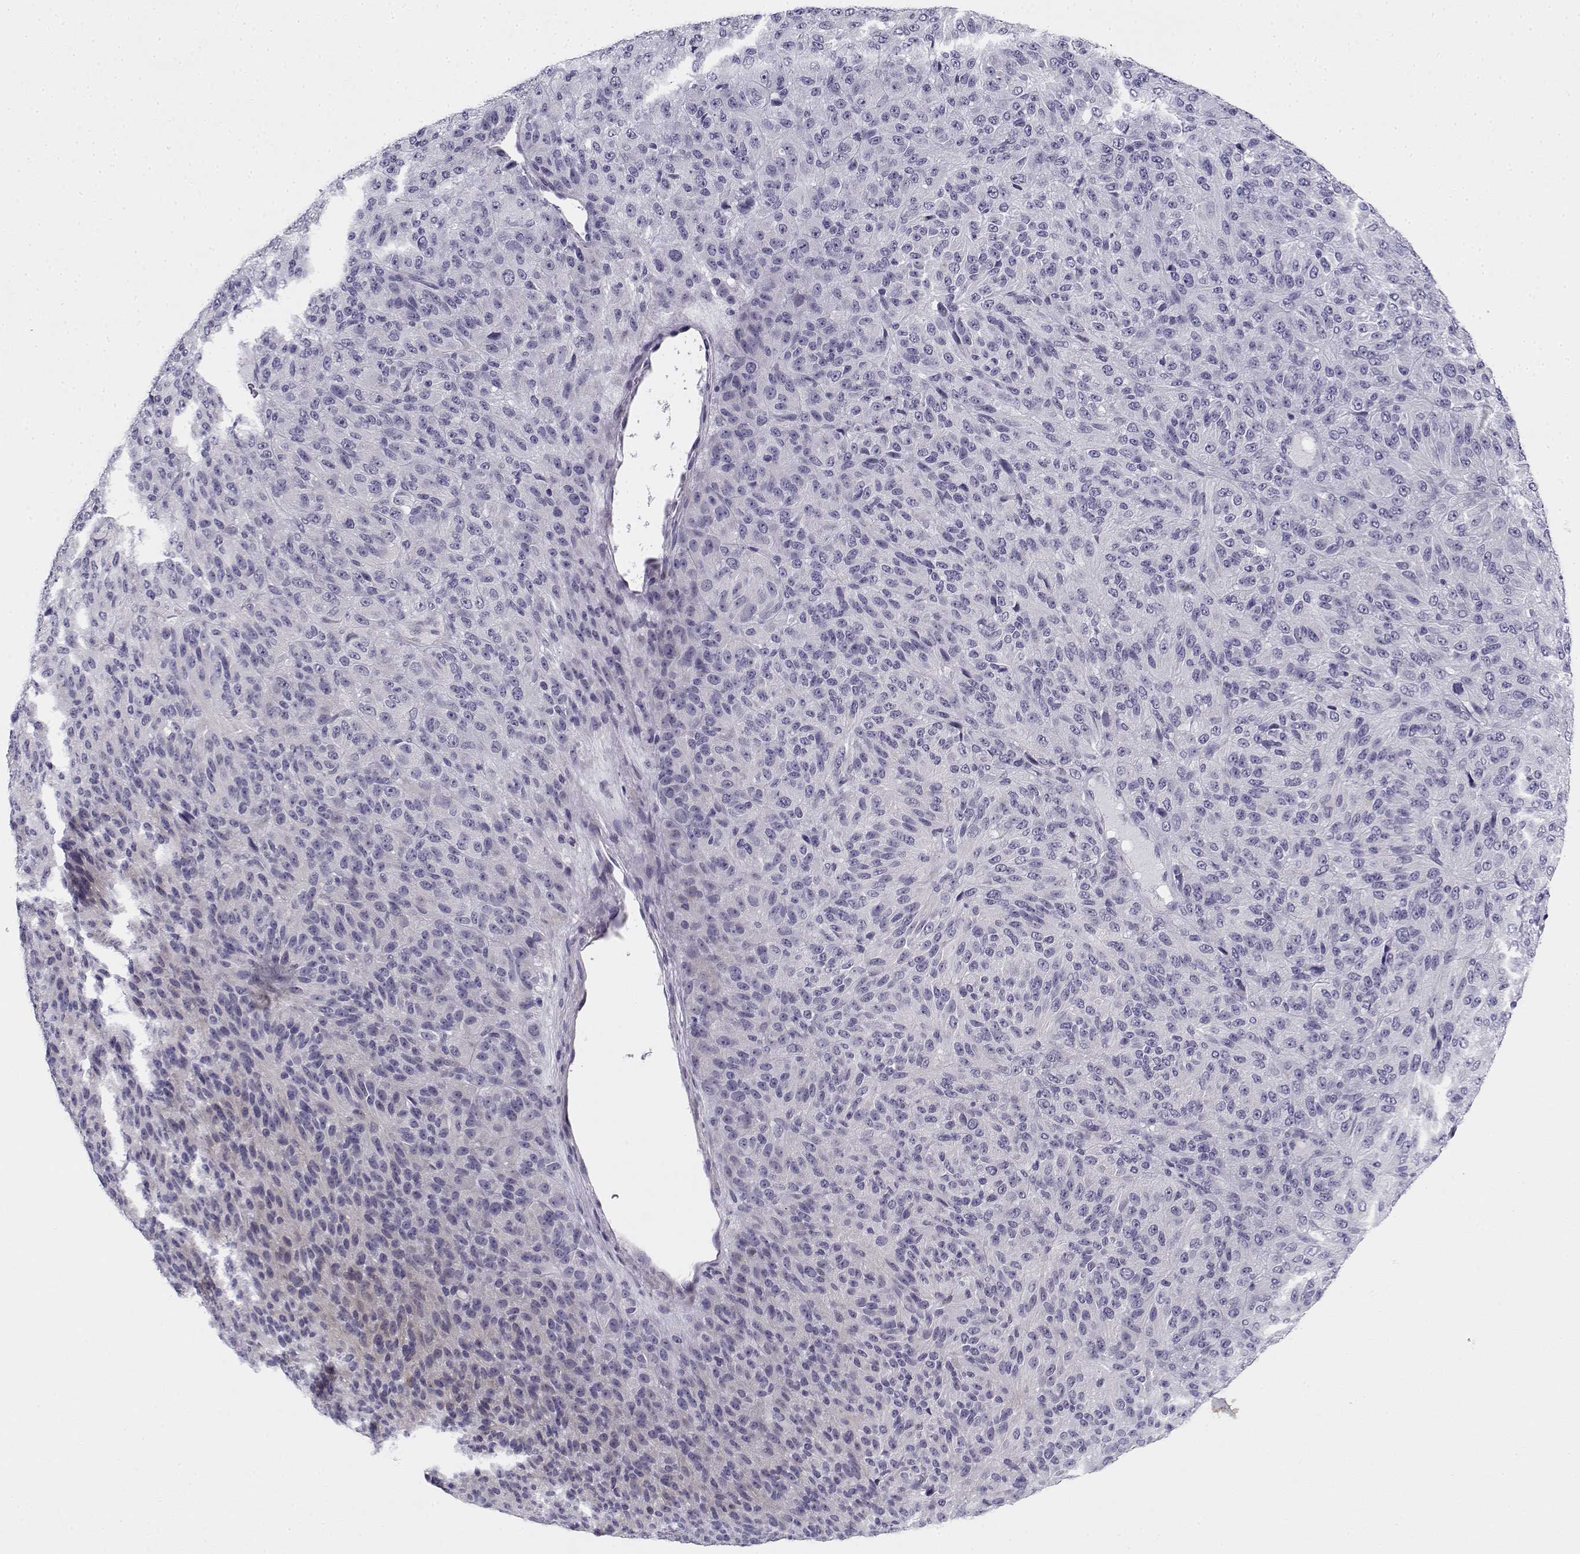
{"staining": {"intensity": "negative", "quantity": "none", "location": "none"}, "tissue": "melanoma", "cell_type": "Tumor cells", "image_type": "cancer", "snomed": [{"axis": "morphology", "description": "Malignant melanoma, Metastatic site"}, {"axis": "topography", "description": "Brain"}], "caption": "IHC of human malignant melanoma (metastatic site) exhibits no staining in tumor cells. The staining is performed using DAB (3,3'-diaminobenzidine) brown chromogen with nuclei counter-stained in using hematoxylin.", "gene": "CREB3L3", "patient": {"sex": "female", "age": 56}}